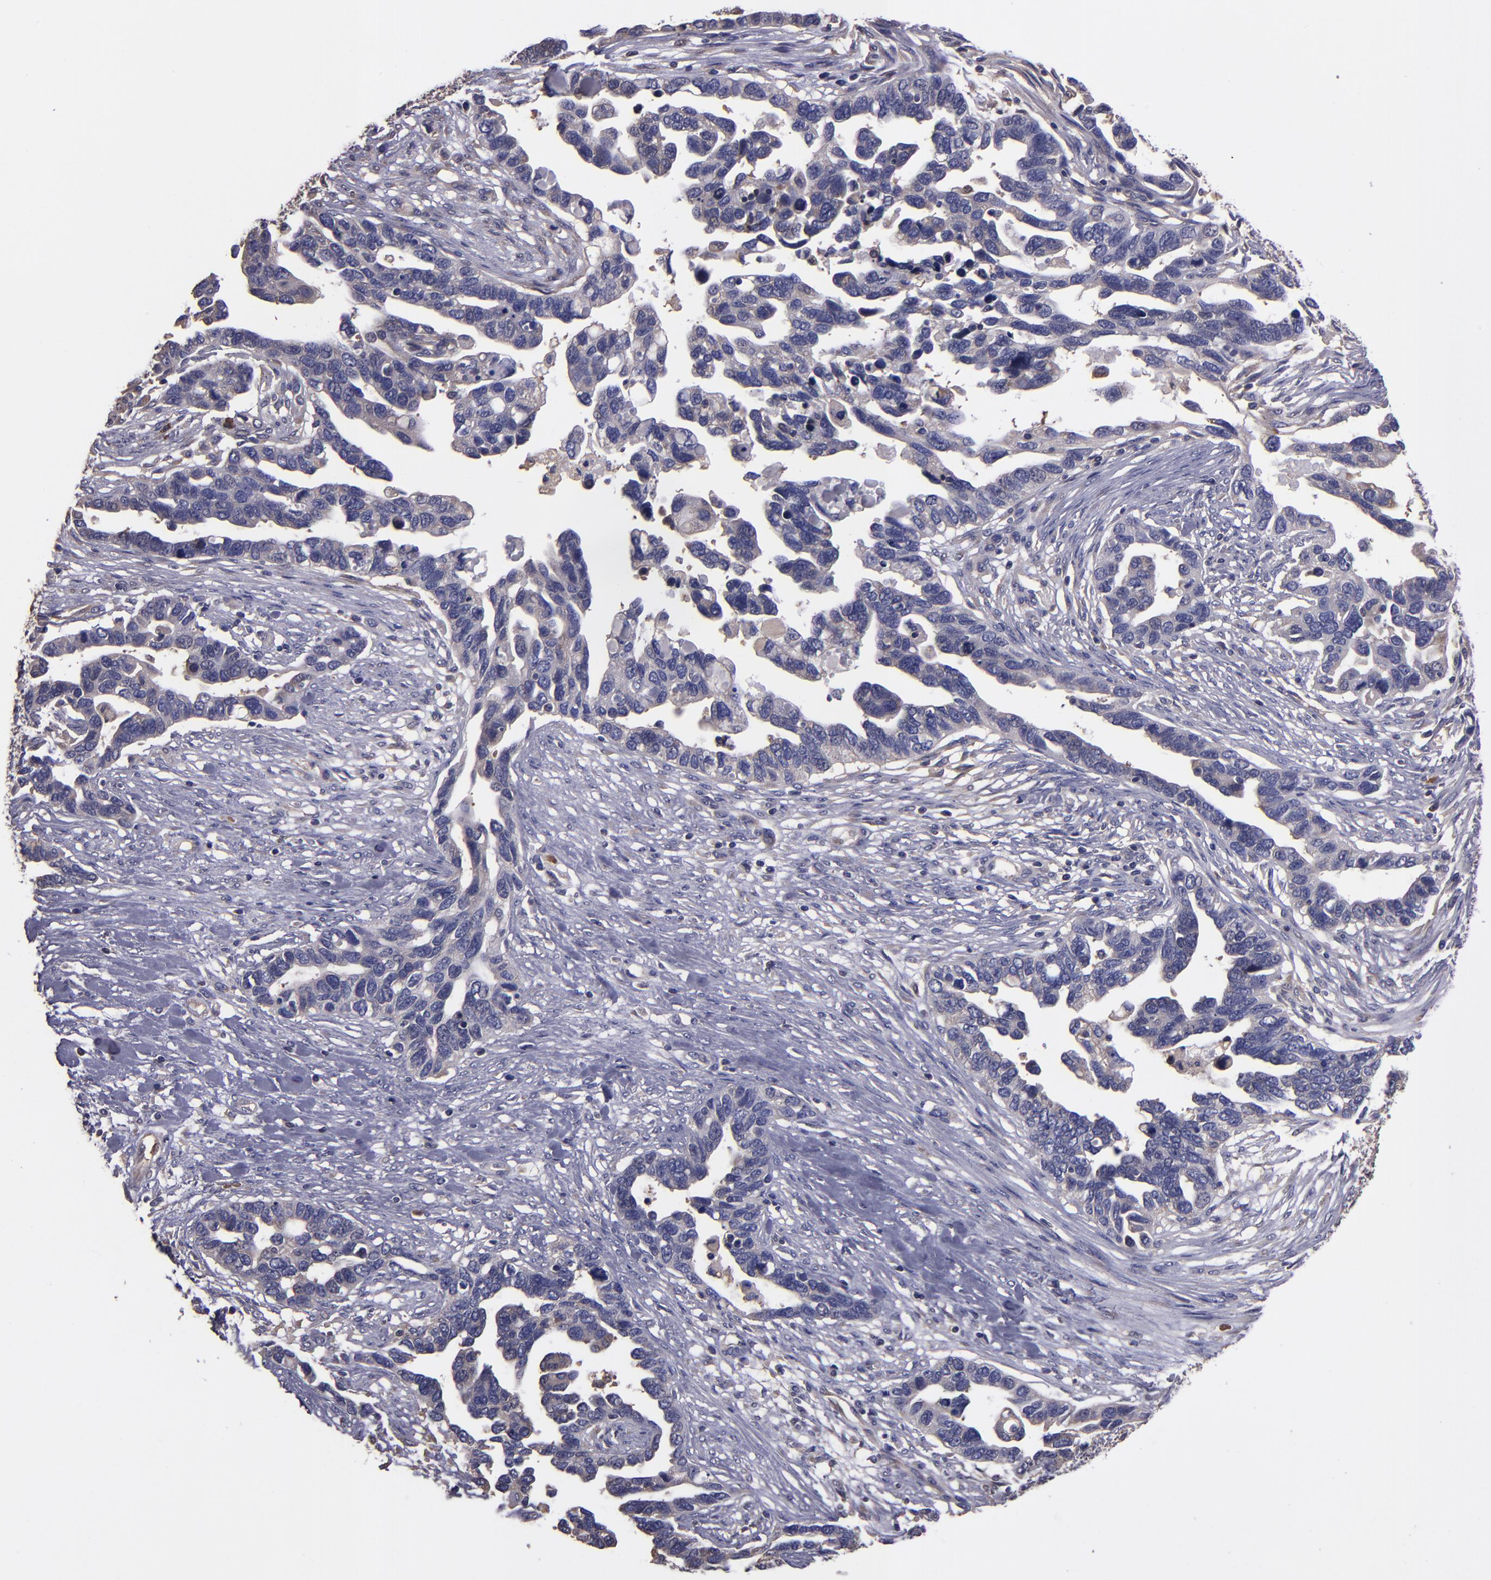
{"staining": {"intensity": "weak", "quantity": "<25%", "location": "cytoplasmic/membranous"}, "tissue": "ovarian cancer", "cell_type": "Tumor cells", "image_type": "cancer", "snomed": [{"axis": "morphology", "description": "Cystadenocarcinoma, serous, NOS"}, {"axis": "topography", "description": "Ovary"}], "caption": "Tumor cells are negative for protein expression in human ovarian cancer.", "gene": "CARS1", "patient": {"sex": "female", "age": 54}}